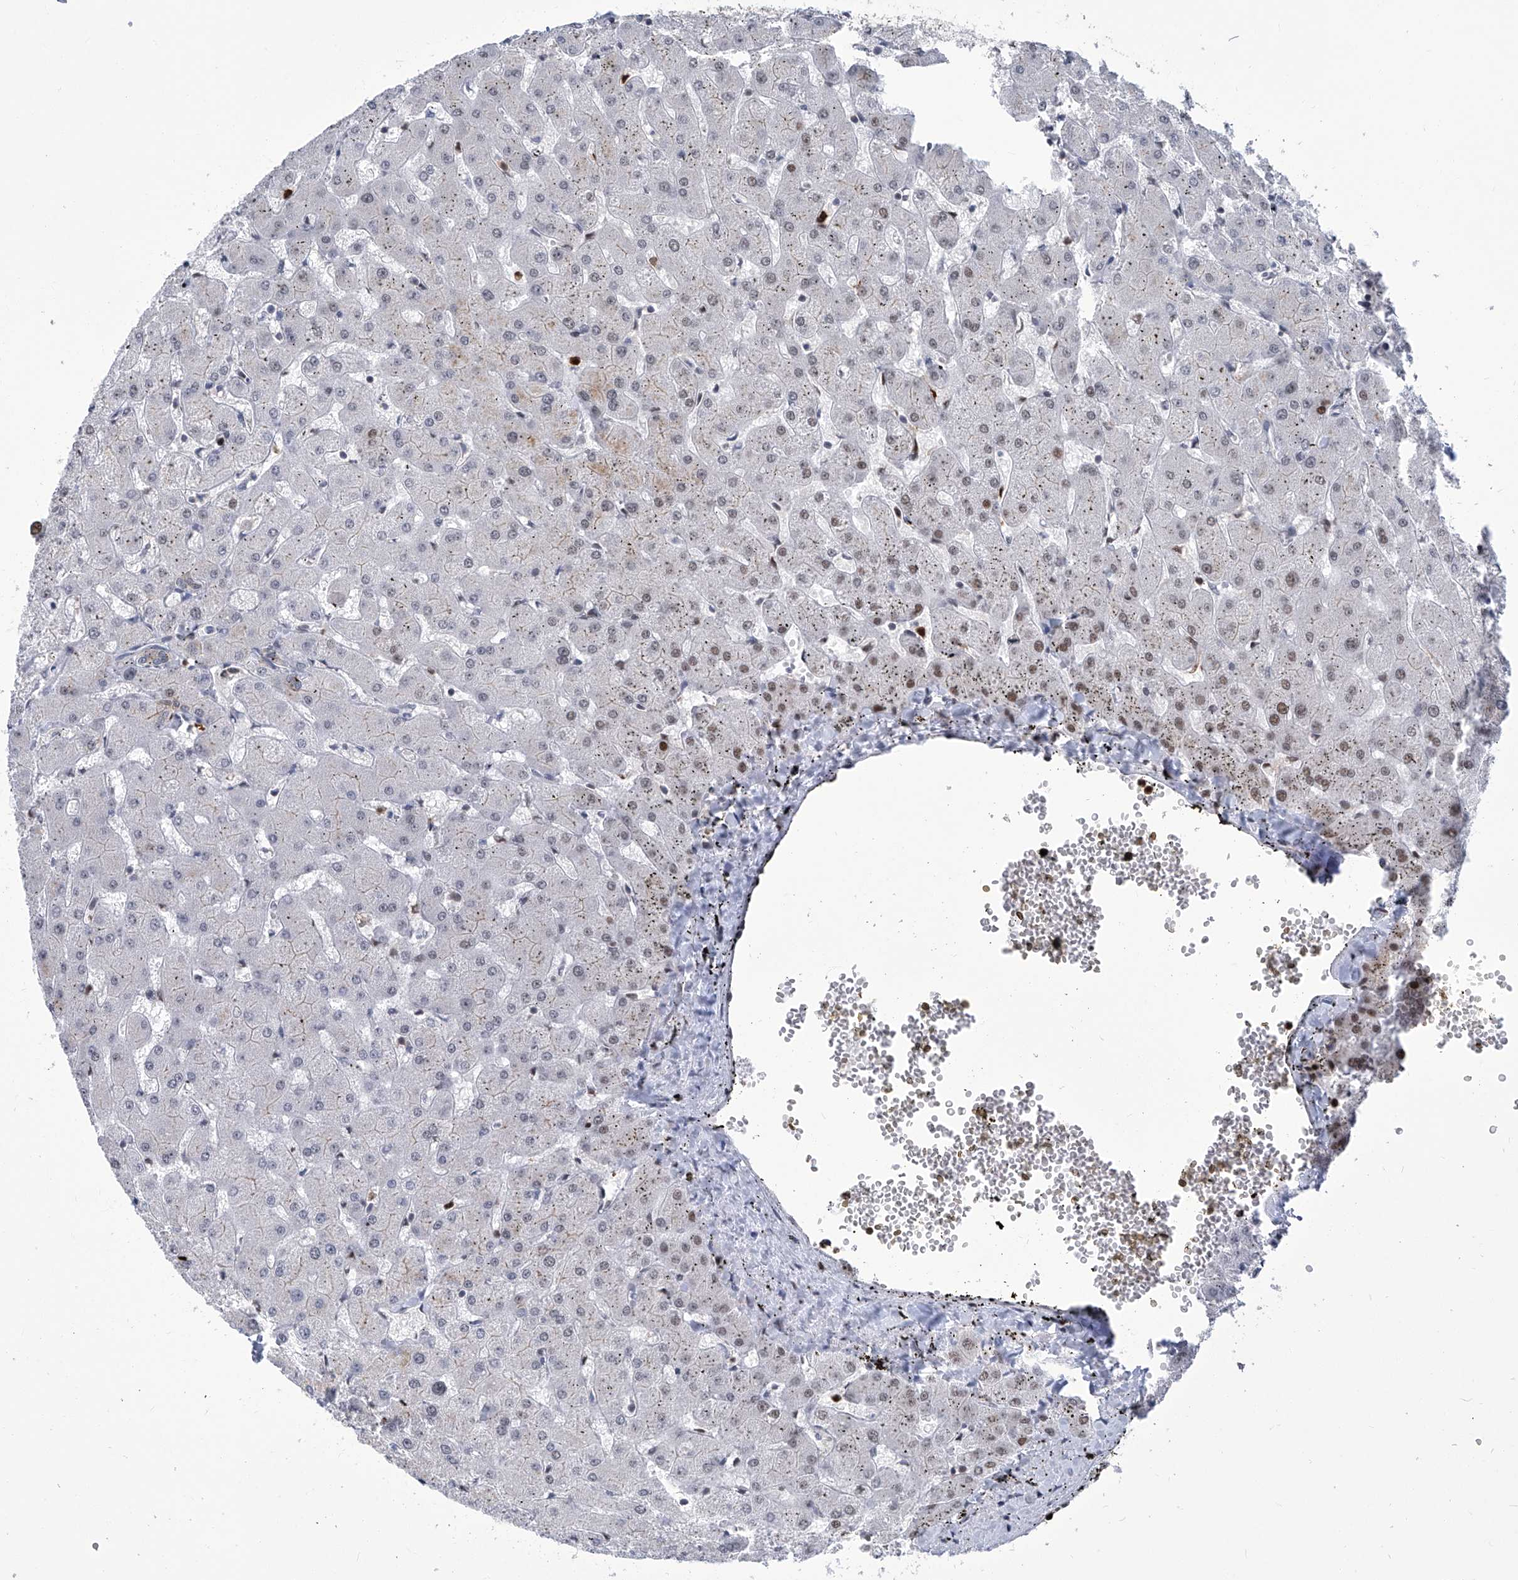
{"staining": {"intensity": "negative", "quantity": "none", "location": "none"}, "tissue": "liver", "cell_type": "Cholangiocytes", "image_type": "normal", "snomed": [{"axis": "morphology", "description": "Normal tissue, NOS"}, {"axis": "topography", "description": "Liver"}], "caption": "Liver stained for a protein using immunohistochemistry reveals no positivity cholangiocytes.", "gene": "PCNA", "patient": {"sex": "female", "age": 63}}